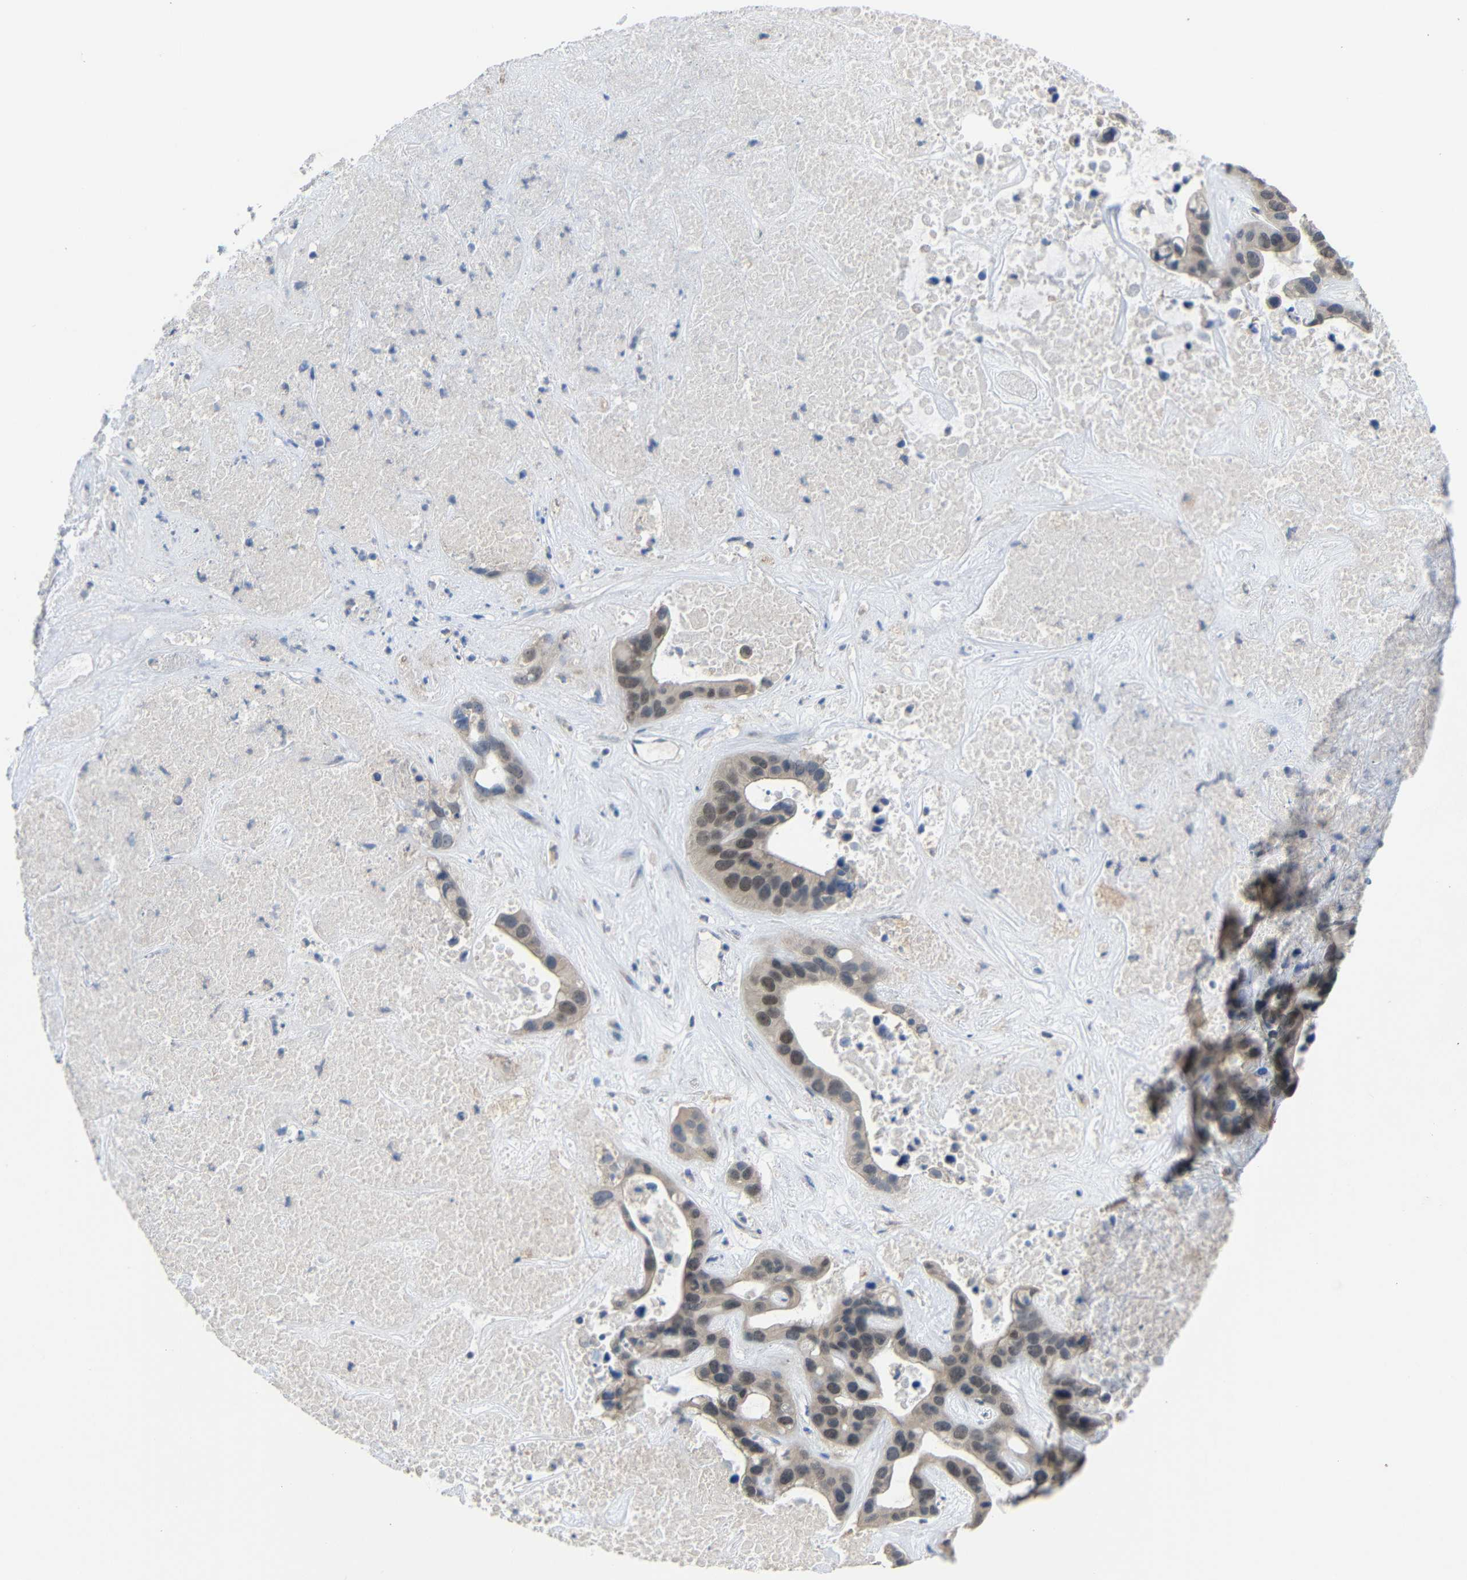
{"staining": {"intensity": "moderate", "quantity": ">75%", "location": "nuclear"}, "tissue": "liver cancer", "cell_type": "Tumor cells", "image_type": "cancer", "snomed": [{"axis": "morphology", "description": "Cholangiocarcinoma"}, {"axis": "topography", "description": "Liver"}], "caption": "Protein staining of liver cancer tissue reveals moderate nuclear positivity in about >75% of tumor cells.", "gene": "HNF1A", "patient": {"sex": "female", "age": 65}}